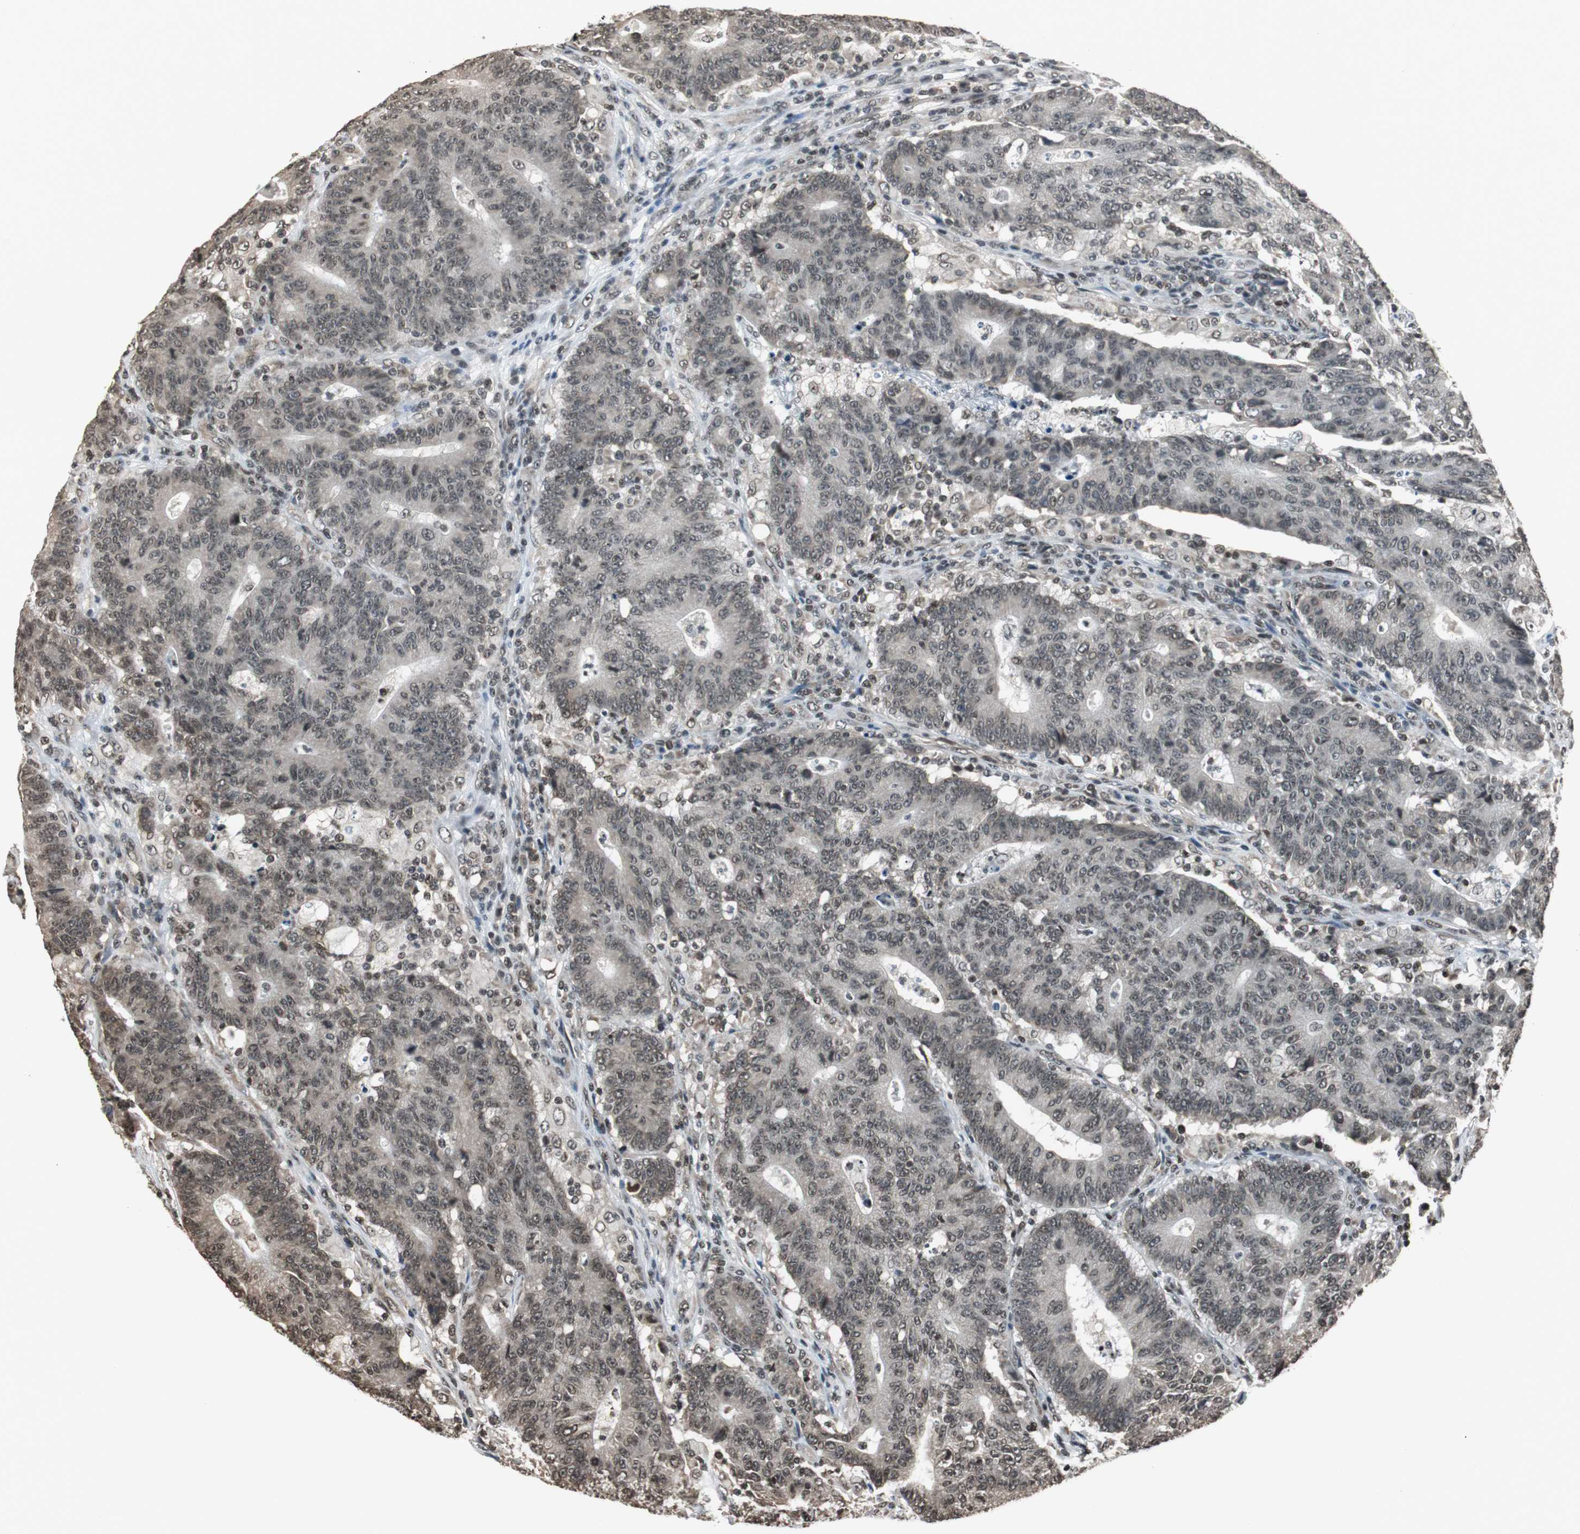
{"staining": {"intensity": "weak", "quantity": ">75%", "location": "cytoplasmic/membranous,nuclear"}, "tissue": "colorectal cancer", "cell_type": "Tumor cells", "image_type": "cancer", "snomed": [{"axis": "morphology", "description": "Normal tissue, NOS"}, {"axis": "morphology", "description": "Adenocarcinoma, NOS"}, {"axis": "topography", "description": "Colon"}], "caption": "Colorectal cancer (adenocarcinoma) stained with immunohistochemistry shows weak cytoplasmic/membranous and nuclear expression in approximately >75% of tumor cells.", "gene": "REST", "patient": {"sex": "female", "age": 75}}